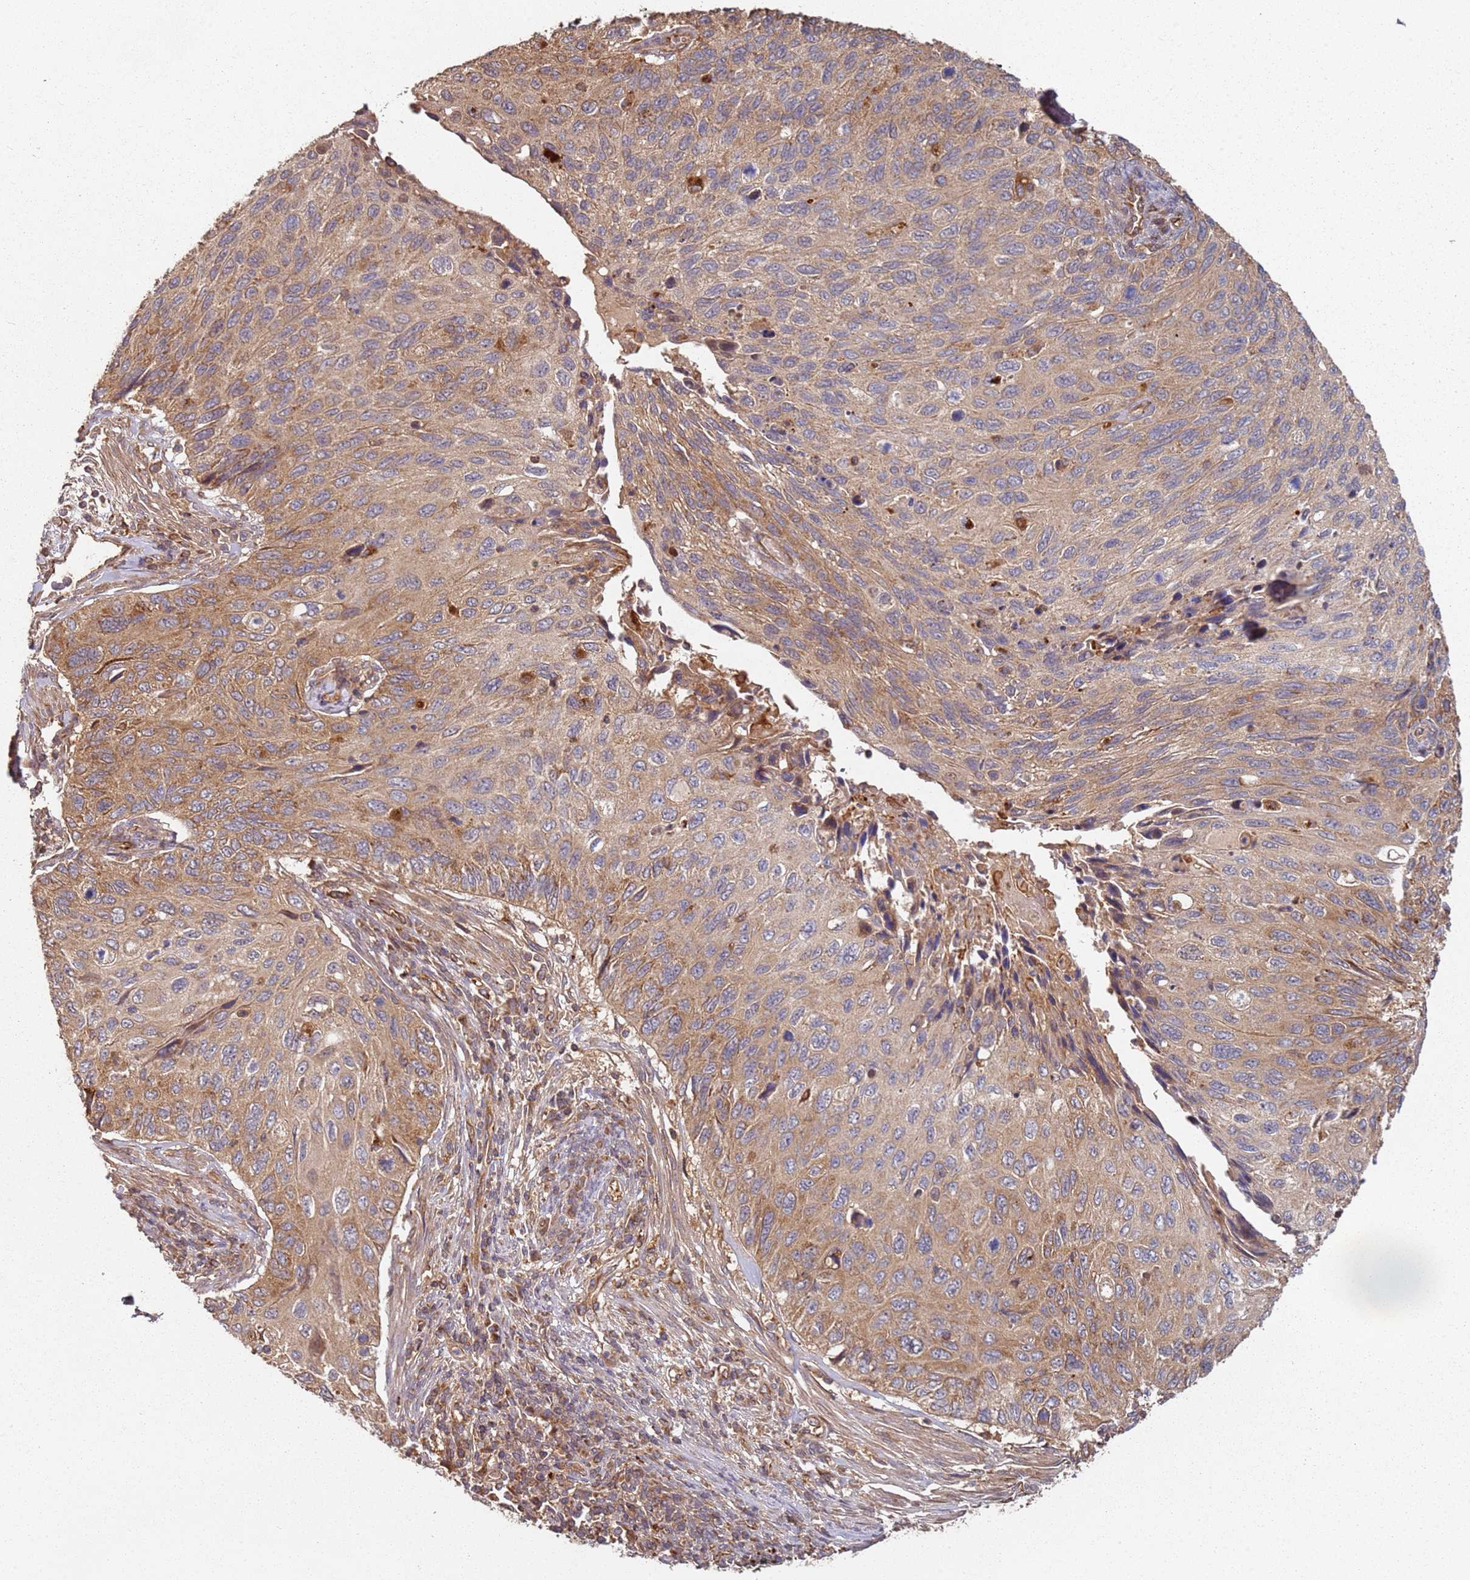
{"staining": {"intensity": "moderate", "quantity": ">75%", "location": "cytoplasmic/membranous"}, "tissue": "cervical cancer", "cell_type": "Tumor cells", "image_type": "cancer", "snomed": [{"axis": "morphology", "description": "Squamous cell carcinoma, NOS"}, {"axis": "topography", "description": "Cervix"}], "caption": "Tumor cells exhibit medium levels of moderate cytoplasmic/membranous expression in approximately >75% of cells in squamous cell carcinoma (cervical).", "gene": "SCGB2B2", "patient": {"sex": "female", "age": 70}}